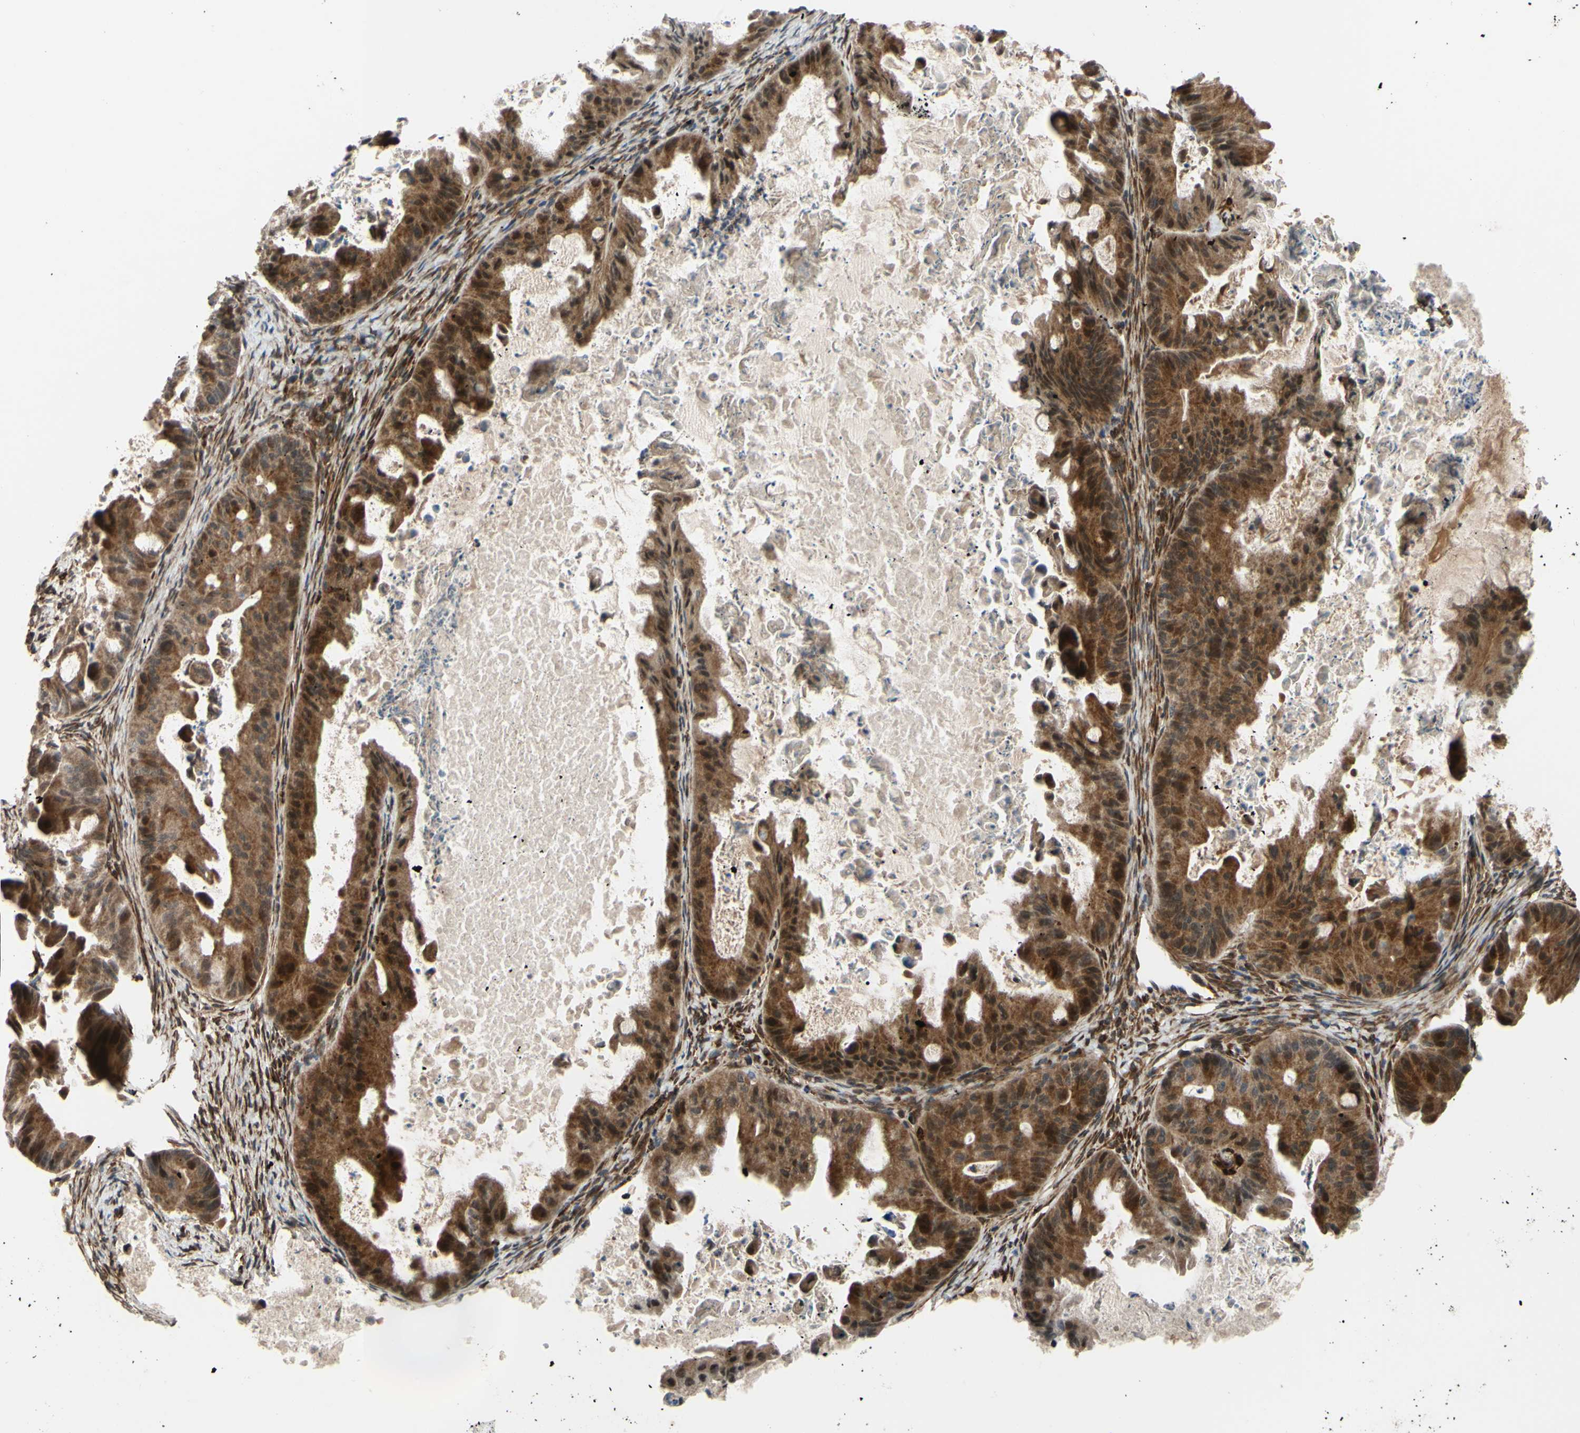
{"staining": {"intensity": "moderate", "quantity": ">75%", "location": "cytoplasmic/membranous"}, "tissue": "ovarian cancer", "cell_type": "Tumor cells", "image_type": "cancer", "snomed": [{"axis": "morphology", "description": "Cystadenocarcinoma, mucinous, NOS"}, {"axis": "topography", "description": "Ovary"}], "caption": "DAB (3,3'-diaminobenzidine) immunohistochemical staining of human ovarian mucinous cystadenocarcinoma exhibits moderate cytoplasmic/membranous protein staining in approximately >75% of tumor cells.", "gene": "PRAF2", "patient": {"sex": "female", "age": 37}}